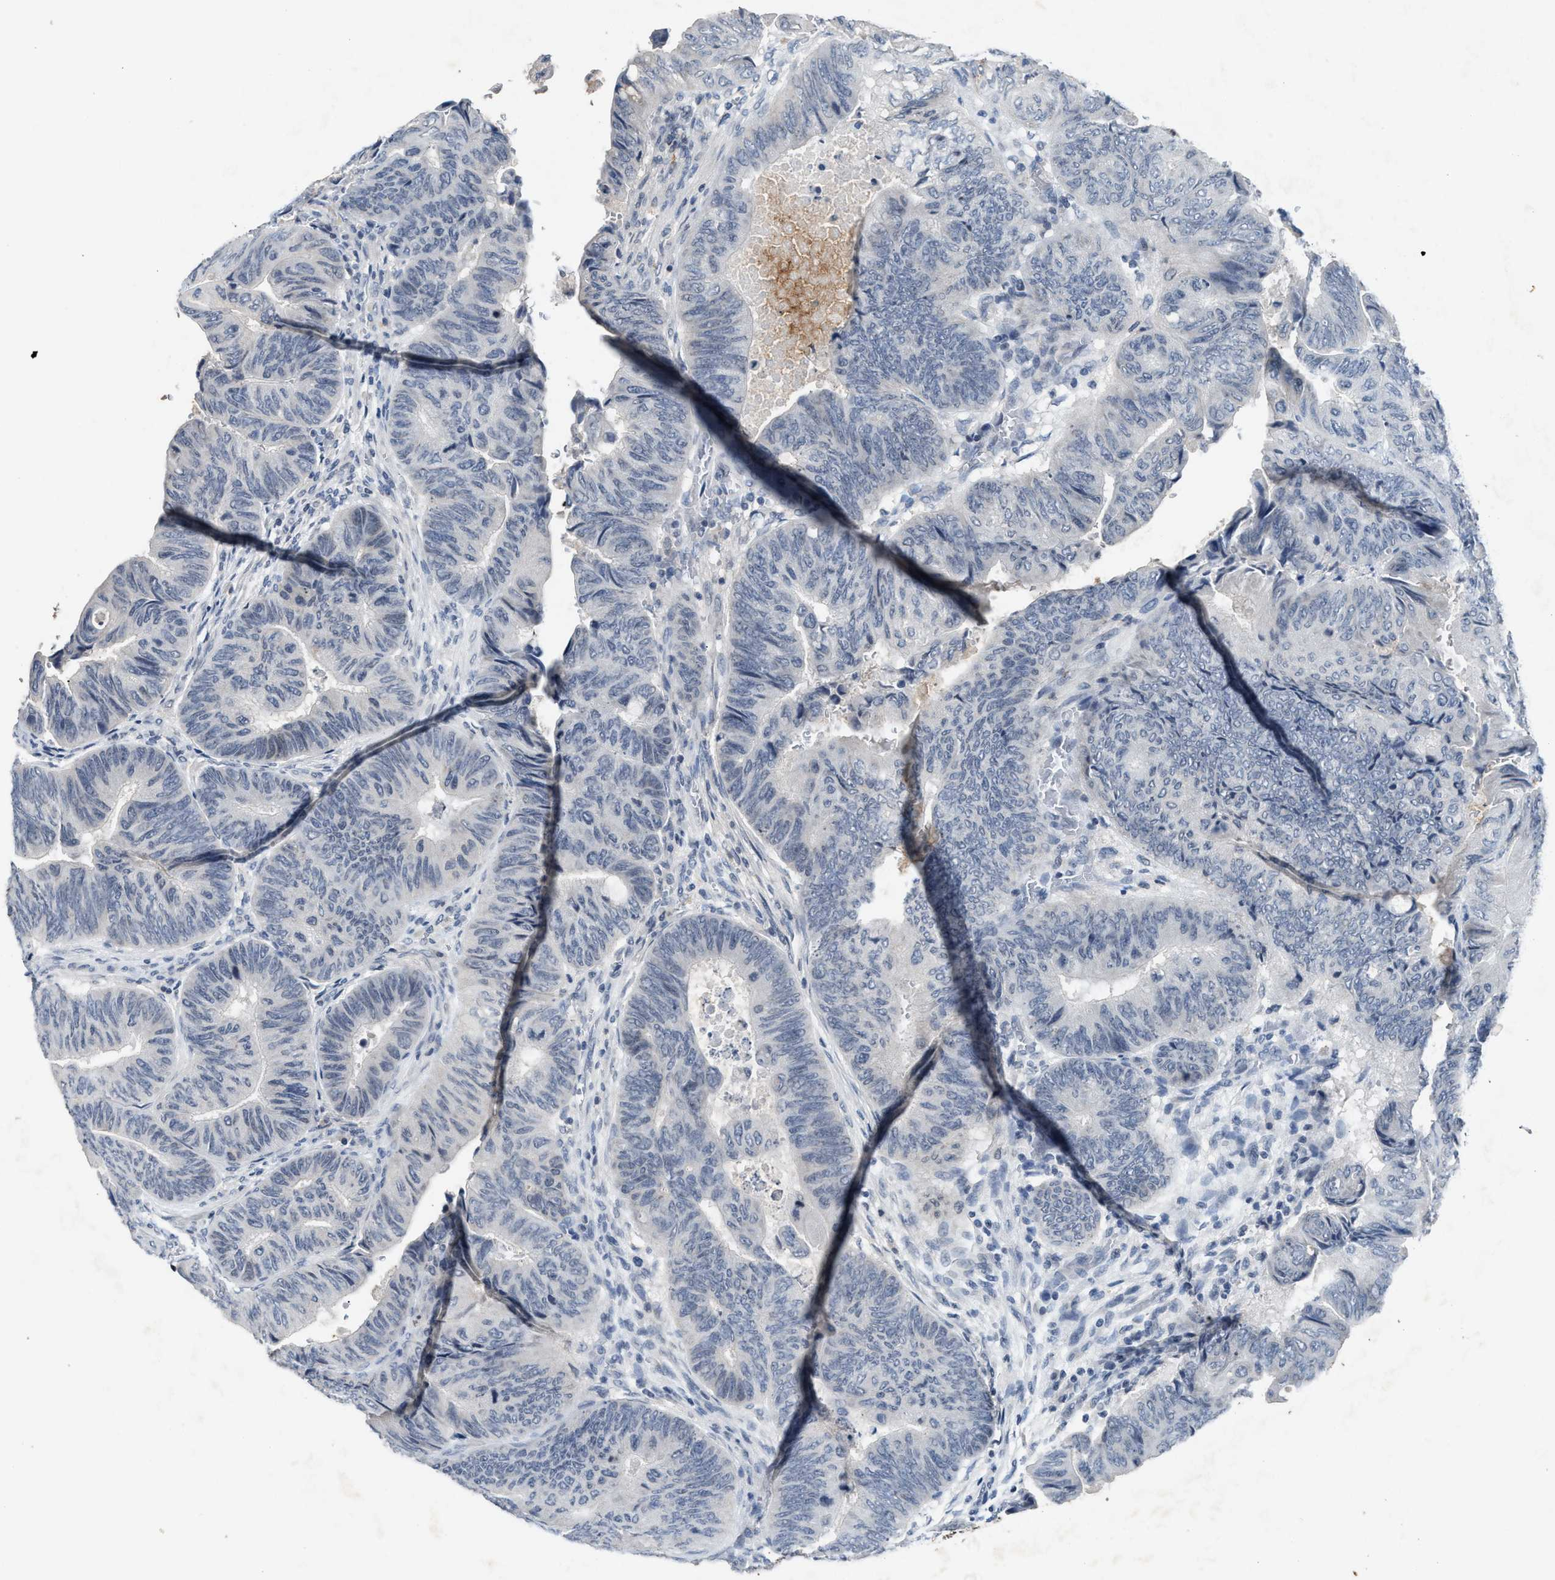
{"staining": {"intensity": "negative", "quantity": "none", "location": "none"}, "tissue": "colorectal cancer", "cell_type": "Tumor cells", "image_type": "cancer", "snomed": [{"axis": "morphology", "description": "Normal tissue, NOS"}, {"axis": "morphology", "description": "Adenocarcinoma, NOS"}, {"axis": "topography", "description": "Rectum"}, {"axis": "topography", "description": "Peripheral nerve tissue"}], "caption": "This is an IHC micrograph of adenocarcinoma (colorectal). There is no expression in tumor cells.", "gene": "SLC5A5", "patient": {"sex": "male", "age": 92}}